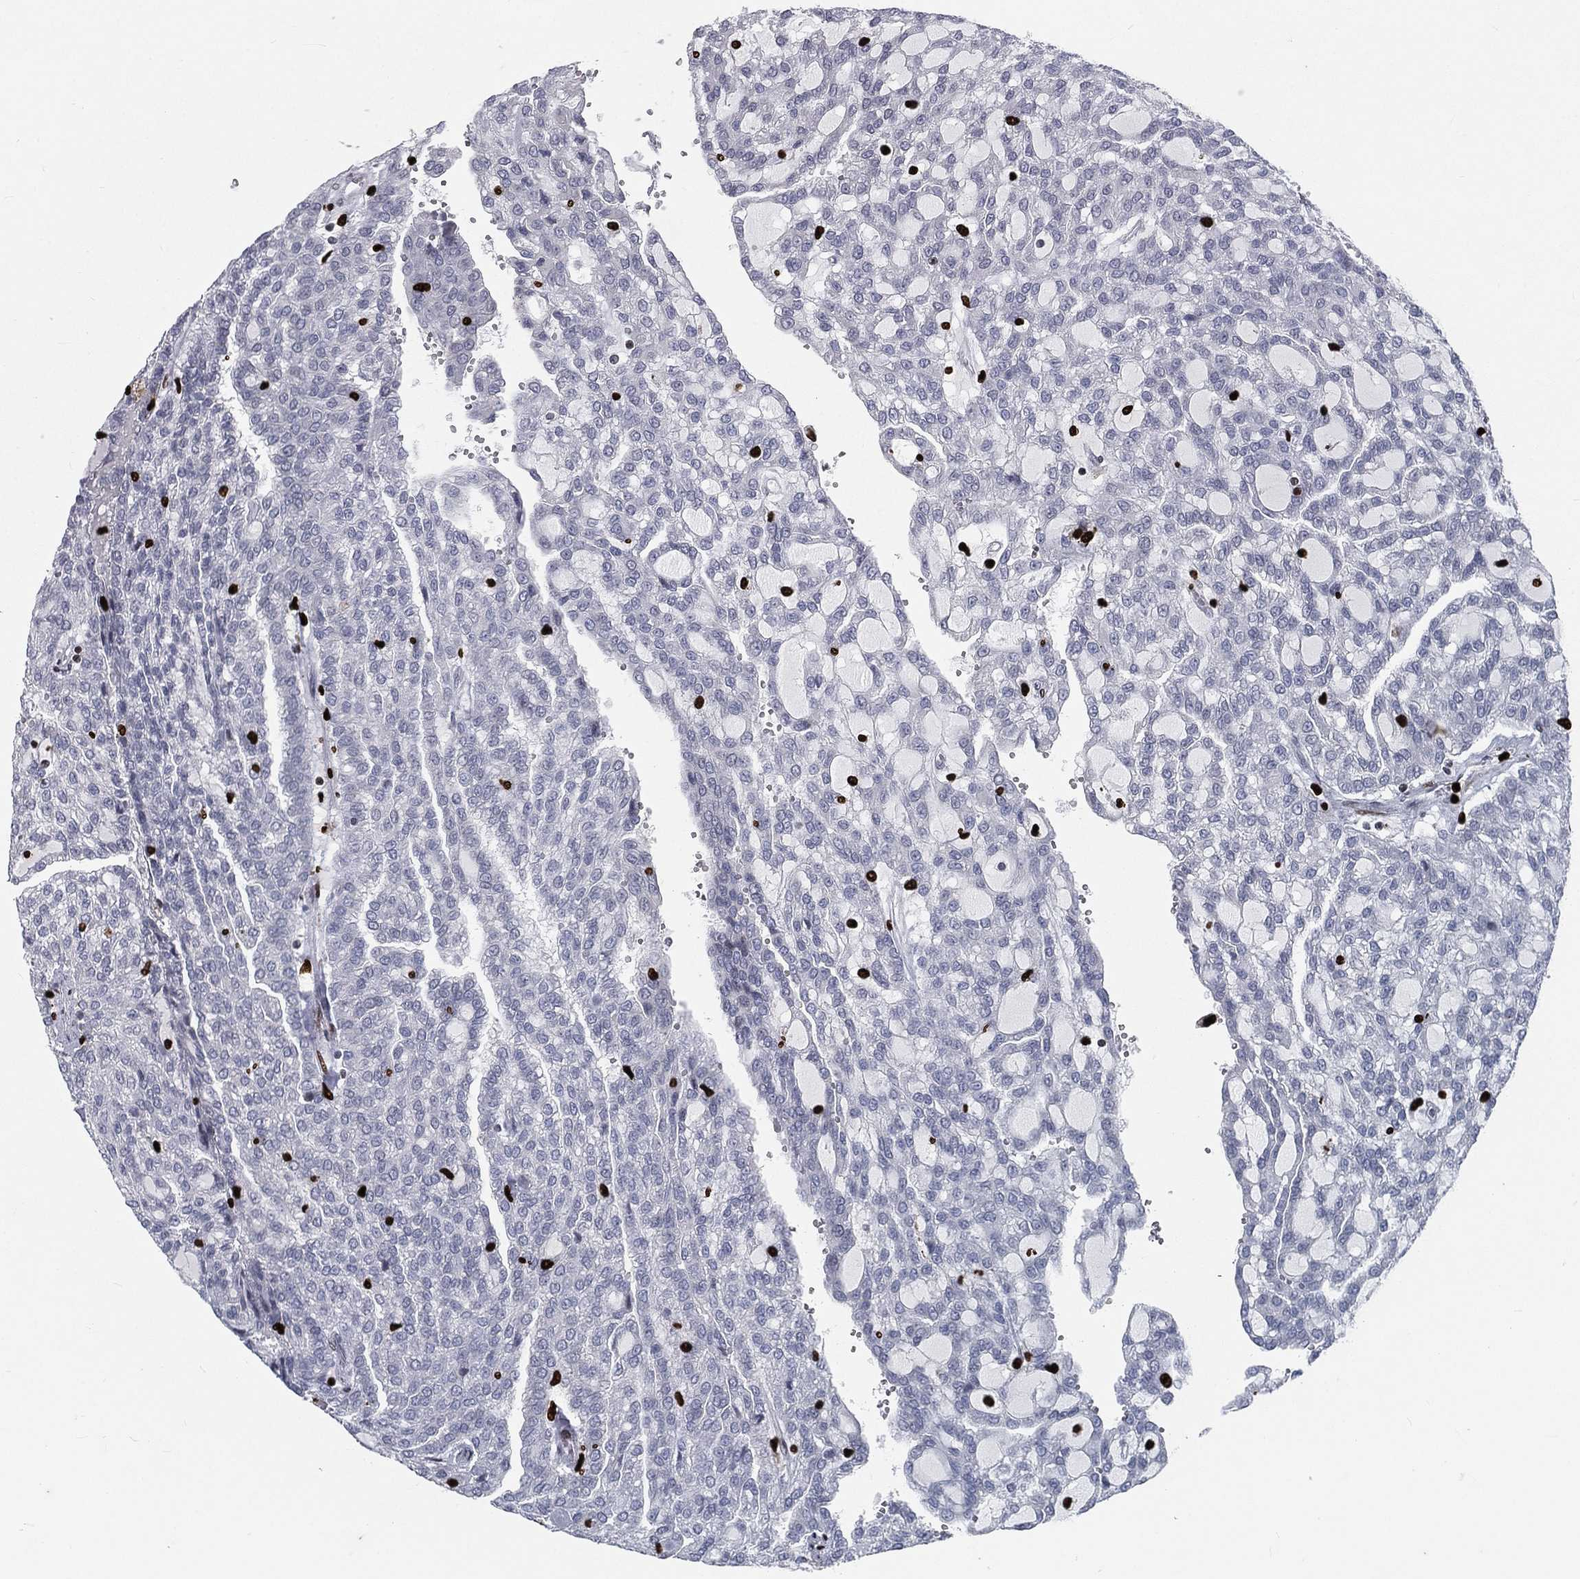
{"staining": {"intensity": "negative", "quantity": "none", "location": "none"}, "tissue": "renal cancer", "cell_type": "Tumor cells", "image_type": "cancer", "snomed": [{"axis": "morphology", "description": "Adenocarcinoma, NOS"}, {"axis": "topography", "description": "Kidney"}], "caption": "There is no significant positivity in tumor cells of renal adenocarcinoma.", "gene": "MNDA", "patient": {"sex": "male", "age": 63}}